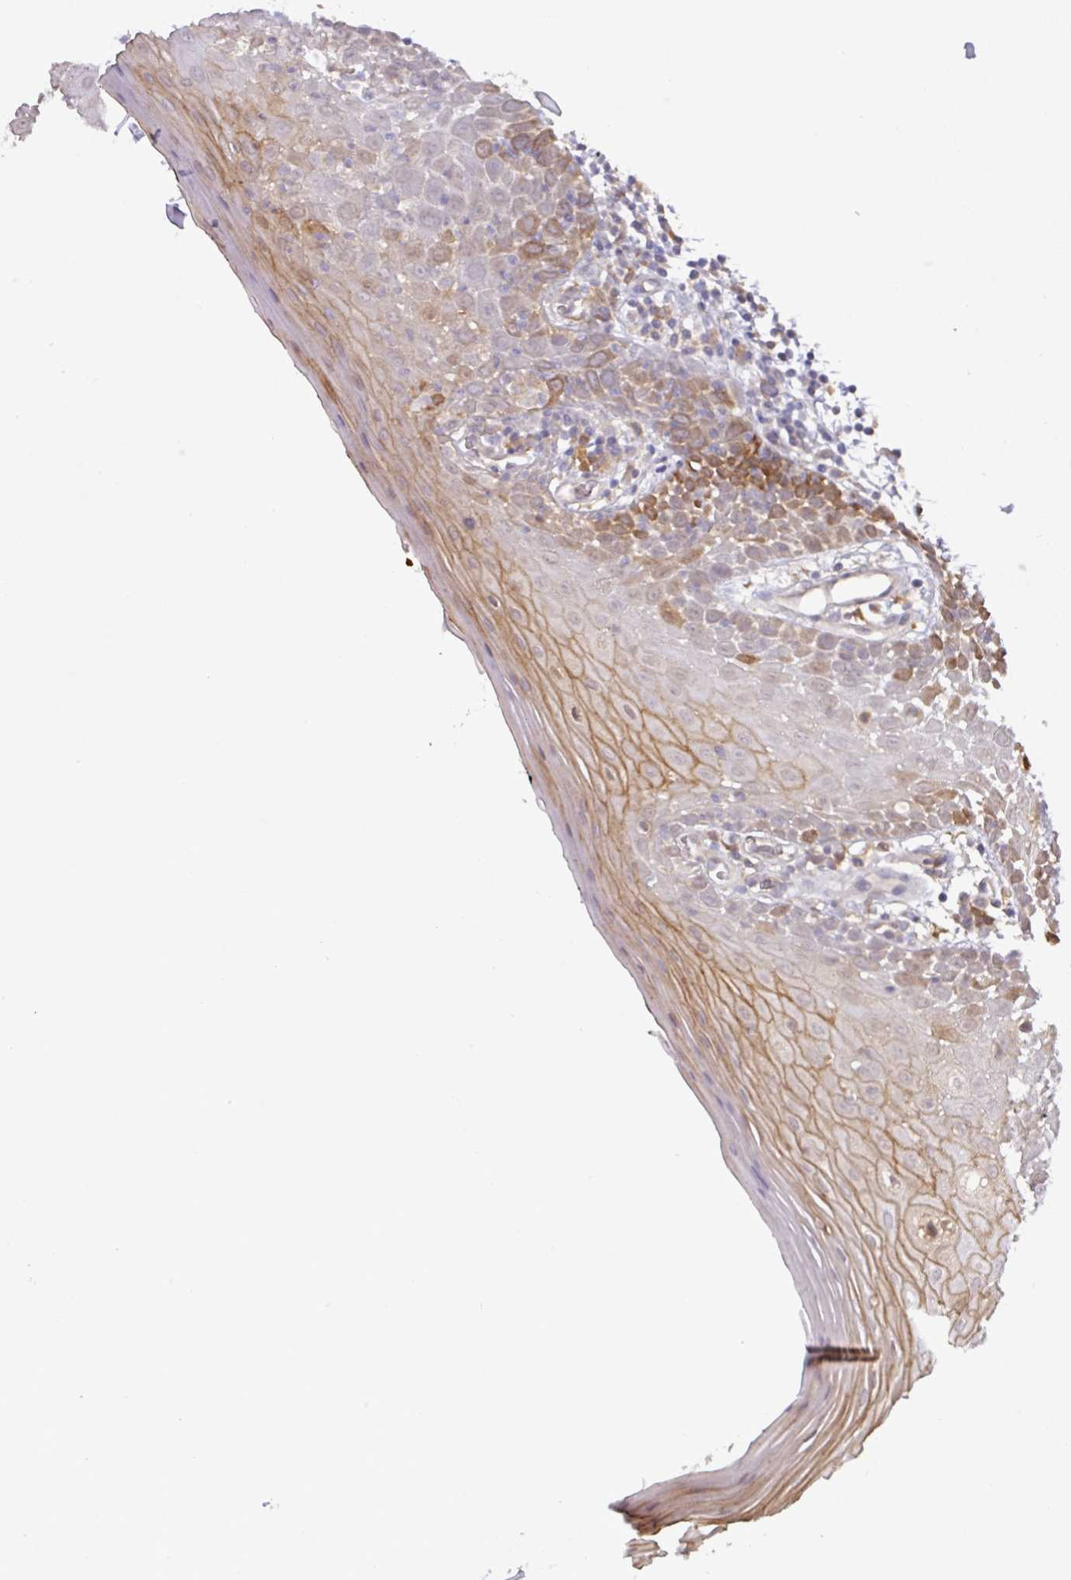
{"staining": {"intensity": "moderate", "quantity": "25%-75%", "location": "cytoplasmic/membranous,nuclear"}, "tissue": "oral mucosa", "cell_type": "Squamous epithelial cells", "image_type": "normal", "snomed": [{"axis": "morphology", "description": "Normal tissue, NOS"}, {"axis": "morphology", "description": "Squamous cell carcinoma, NOS"}, {"axis": "topography", "description": "Oral tissue"}, {"axis": "topography", "description": "Tounge, NOS"}, {"axis": "topography", "description": "Head-Neck"}], "caption": "Immunohistochemistry (IHC) image of benign oral mucosa: oral mucosa stained using immunohistochemistry displays medium levels of moderate protein expression localized specifically in the cytoplasmic/membranous,nuclear of squamous epithelial cells, appearing as a cytoplasmic/membranous,nuclear brown color.", "gene": "GCNT7", "patient": {"sex": "male", "age": 76}}